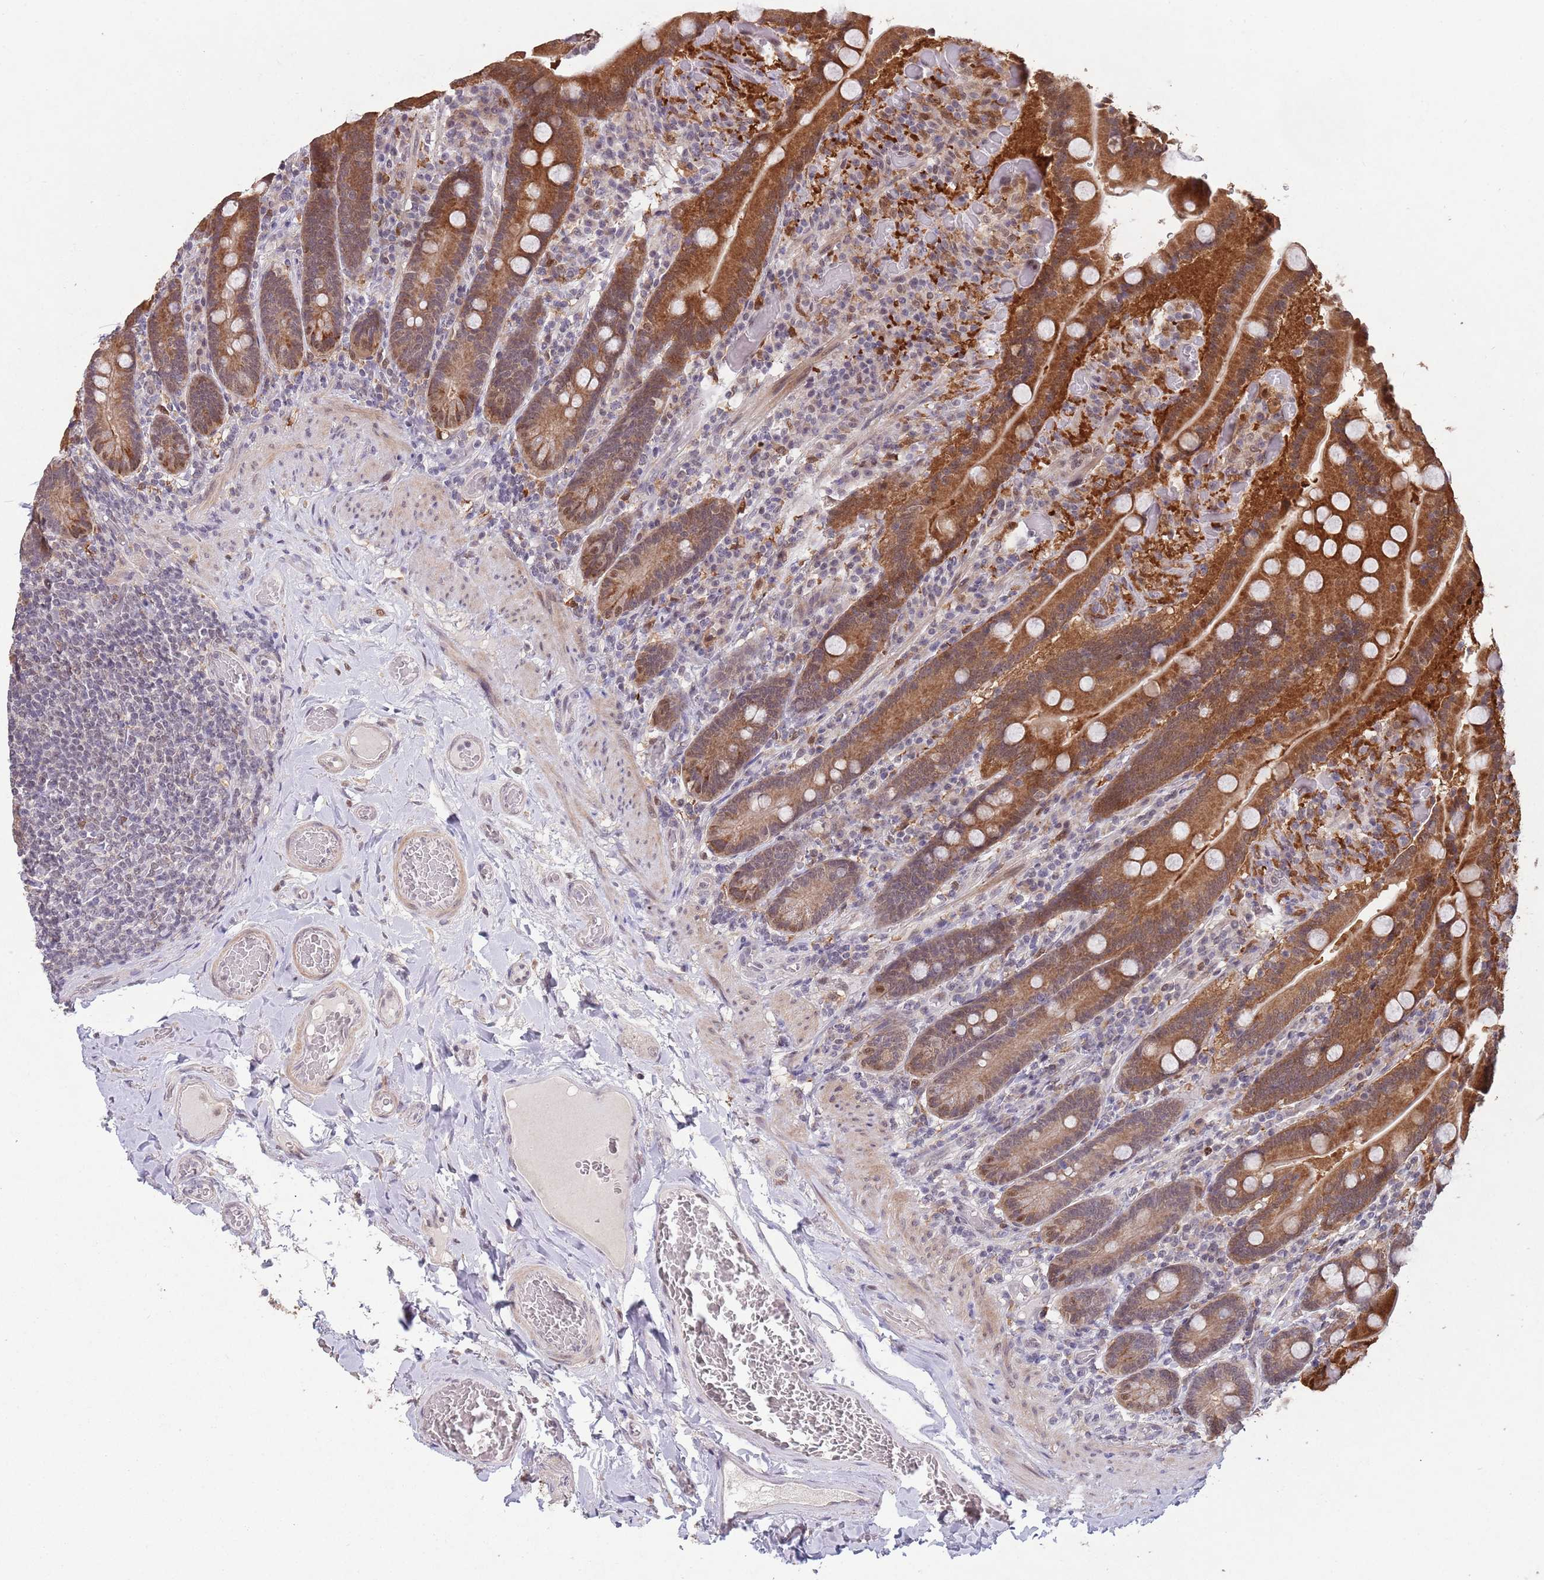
{"staining": {"intensity": "strong", "quantity": ">75%", "location": "cytoplasmic/membranous"}, "tissue": "duodenum", "cell_type": "Glandular cells", "image_type": "normal", "snomed": [{"axis": "morphology", "description": "Normal tissue, NOS"}, {"axis": "topography", "description": "Duodenum"}], "caption": "Benign duodenum was stained to show a protein in brown. There is high levels of strong cytoplasmic/membranous staining in approximately >75% of glandular cells. Using DAB (3,3'-diaminobenzidine) (brown) and hematoxylin (blue) stains, captured at high magnification using brightfield microscopy.", "gene": "ZNF639", "patient": {"sex": "female", "age": 62}}